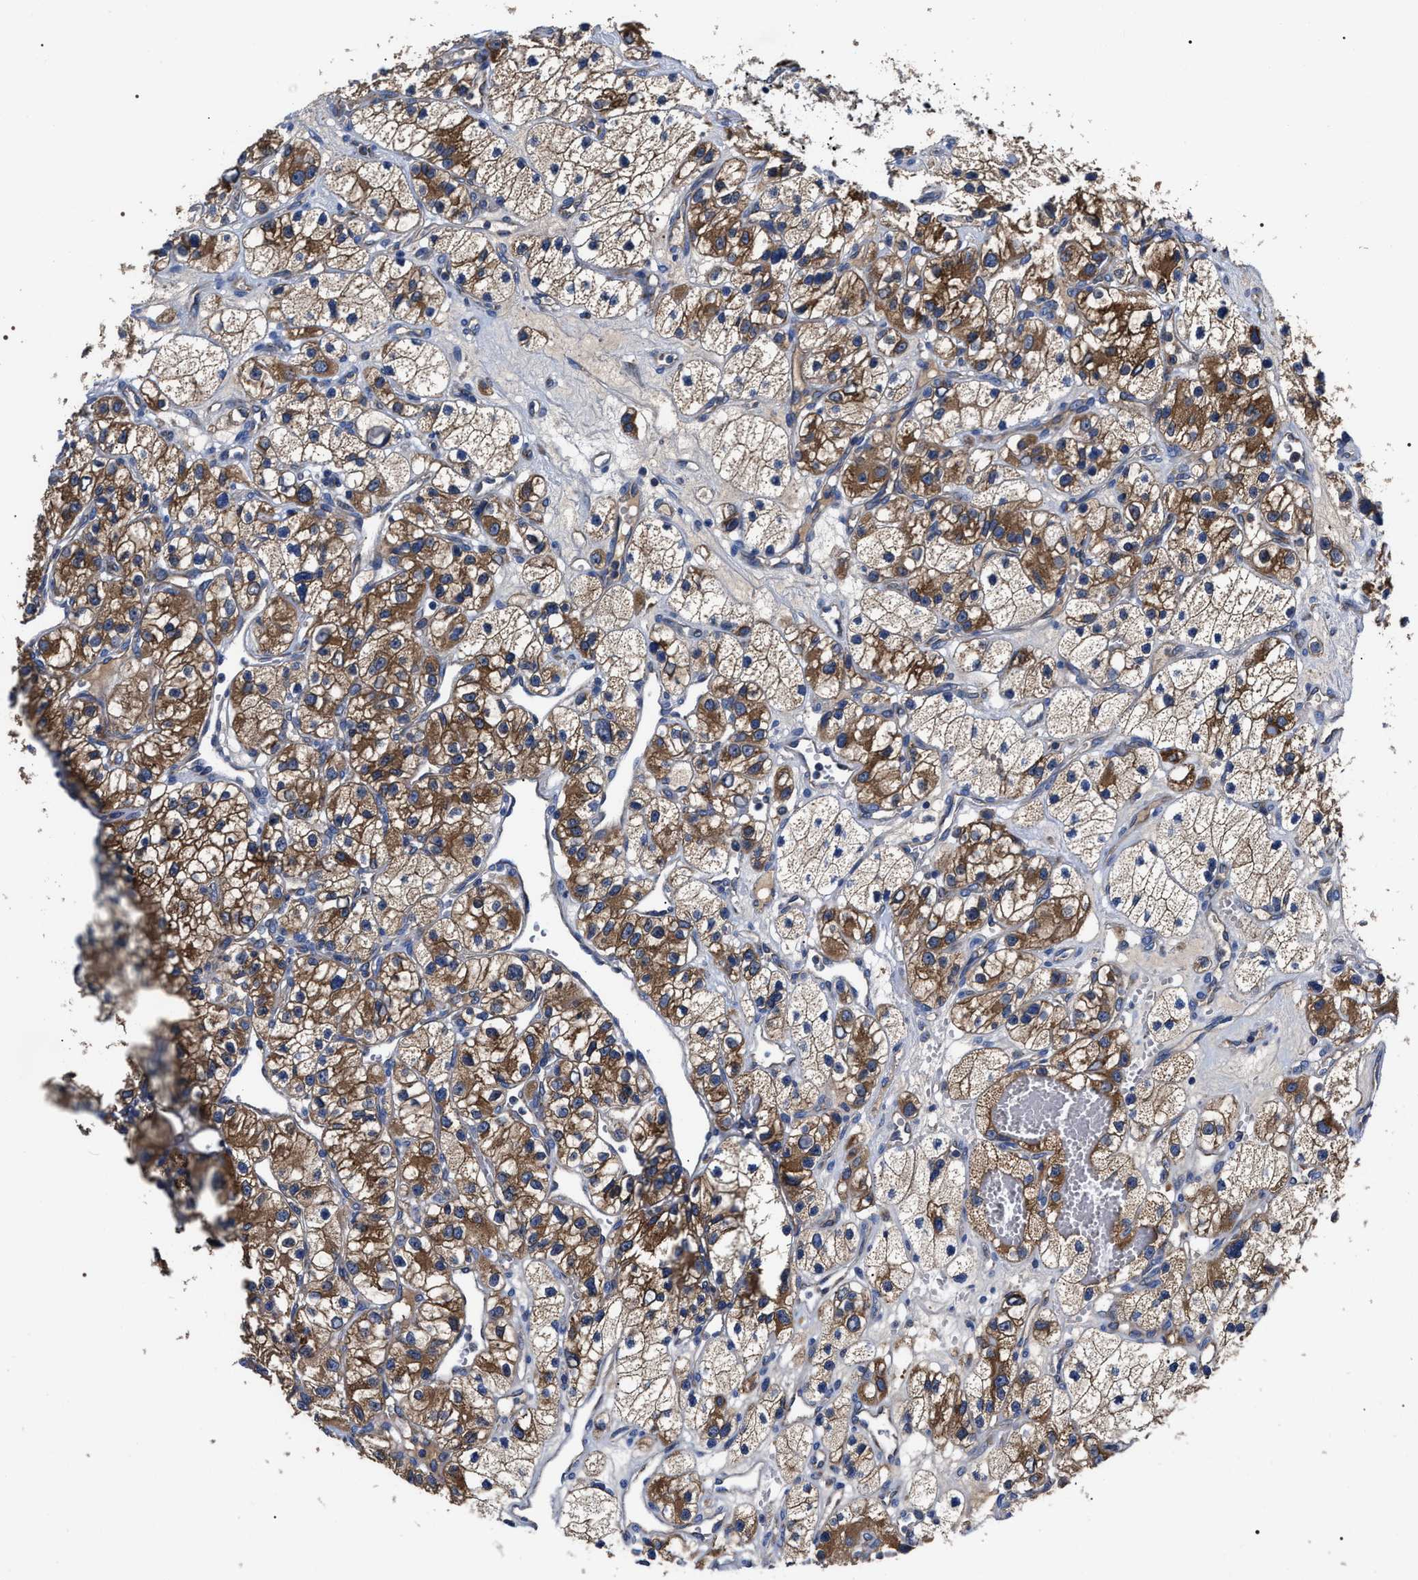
{"staining": {"intensity": "moderate", "quantity": ">75%", "location": "cytoplasmic/membranous"}, "tissue": "renal cancer", "cell_type": "Tumor cells", "image_type": "cancer", "snomed": [{"axis": "morphology", "description": "Adenocarcinoma, NOS"}, {"axis": "topography", "description": "Kidney"}], "caption": "Human renal adenocarcinoma stained for a protein (brown) shows moderate cytoplasmic/membranous positive expression in approximately >75% of tumor cells.", "gene": "MACC1", "patient": {"sex": "female", "age": 57}}